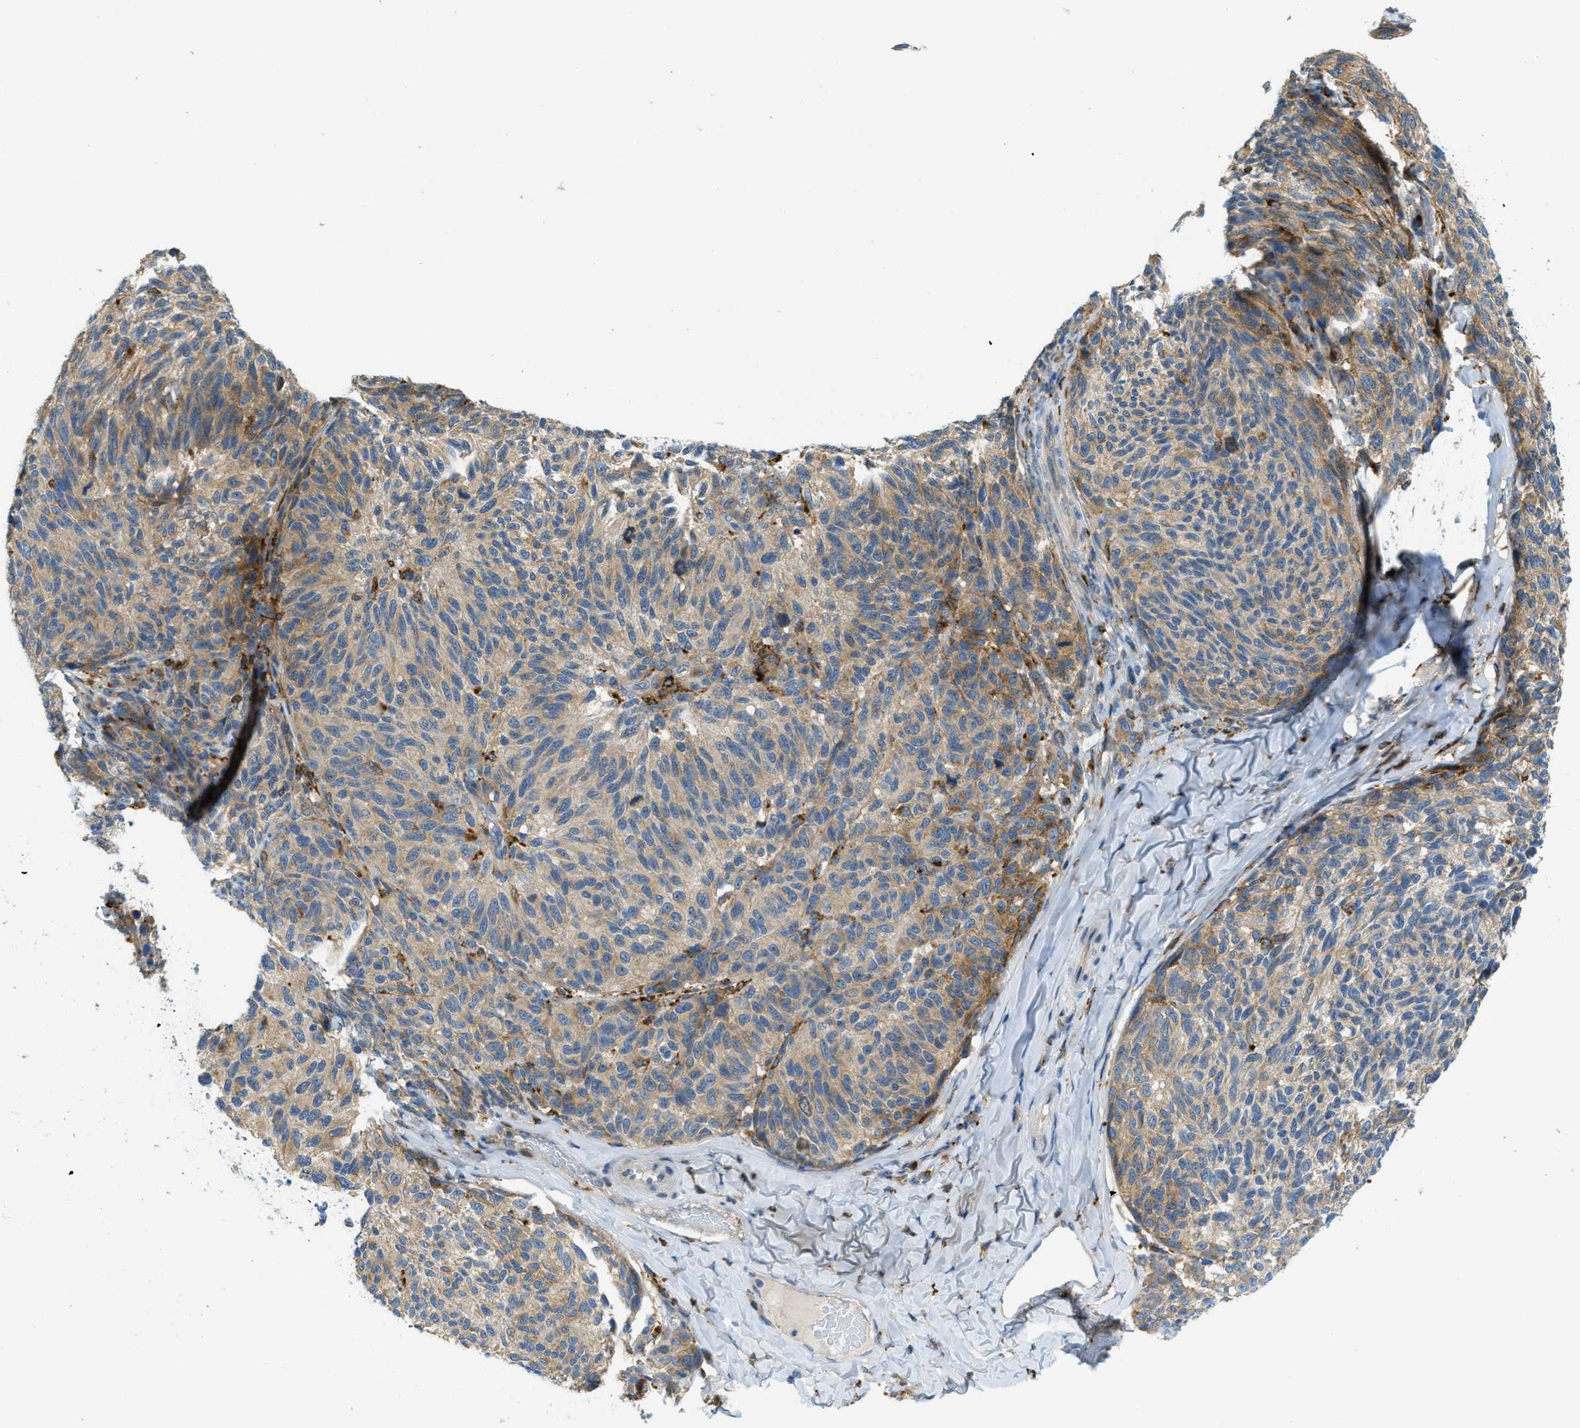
{"staining": {"intensity": "moderate", "quantity": "<25%", "location": "cytoplasmic/membranous"}, "tissue": "melanoma", "cell_type": "Tumor cells", "image_type": "cancer", "snomed": [{"axis": "morphology", "description": "Malignant melanoma, NOS"}, {"axis": "topography", "description": "Skin"}], "caption": "Malignant melanoma stained with a protein marker shows moderate staining in tumor cells.", "gene": "PLBD2", "patient": {"sex": "female", "age": 73}}